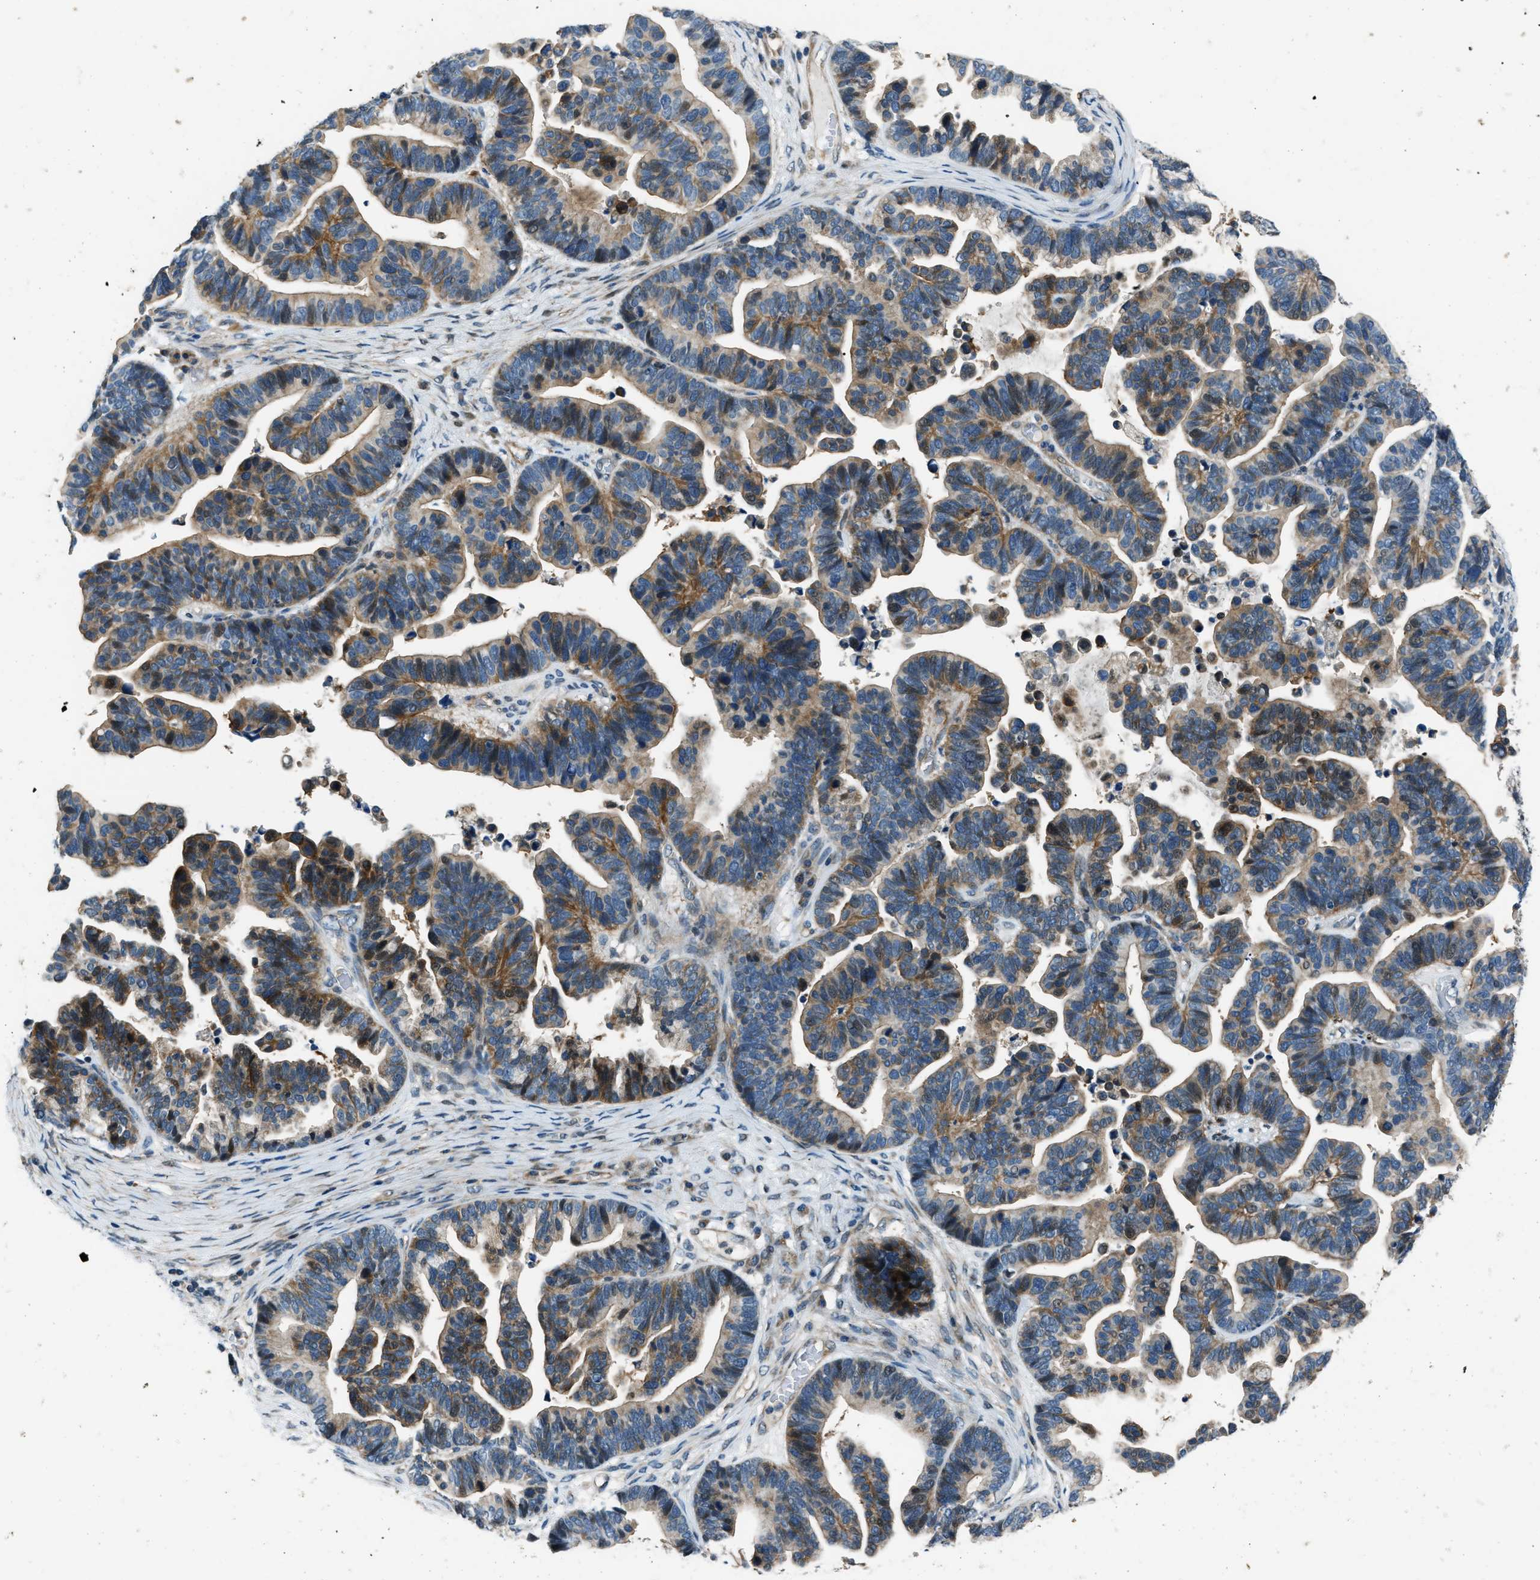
{"staining": {"intensity": "moderate", "quantity": ">75%", "location": "cytoplasmic/membranous"}, "tissue": "ovarian cancer", "cell_type": "Tumor cells", "image_type": "cancer", "snomed": [{"axis": "morphology", "description": "Cystadenocarcinoma, serous, NOS"}, {"axis": "topography", "description": "Ovary"}], "caption": "IHC of human ovarian serous cystadenocarcinoma shows medium levels of moderate cytoplasmic/membranous expression in about >75% of tumor cells. The staining was performed using DAB (3,3'-diaminobenzidine), with brown indicating positive protein expression. Nuclei are stained blue with hematoxylin.", "gene": "NUDCD3", "patient": {"sex": "female", "age": 56}}